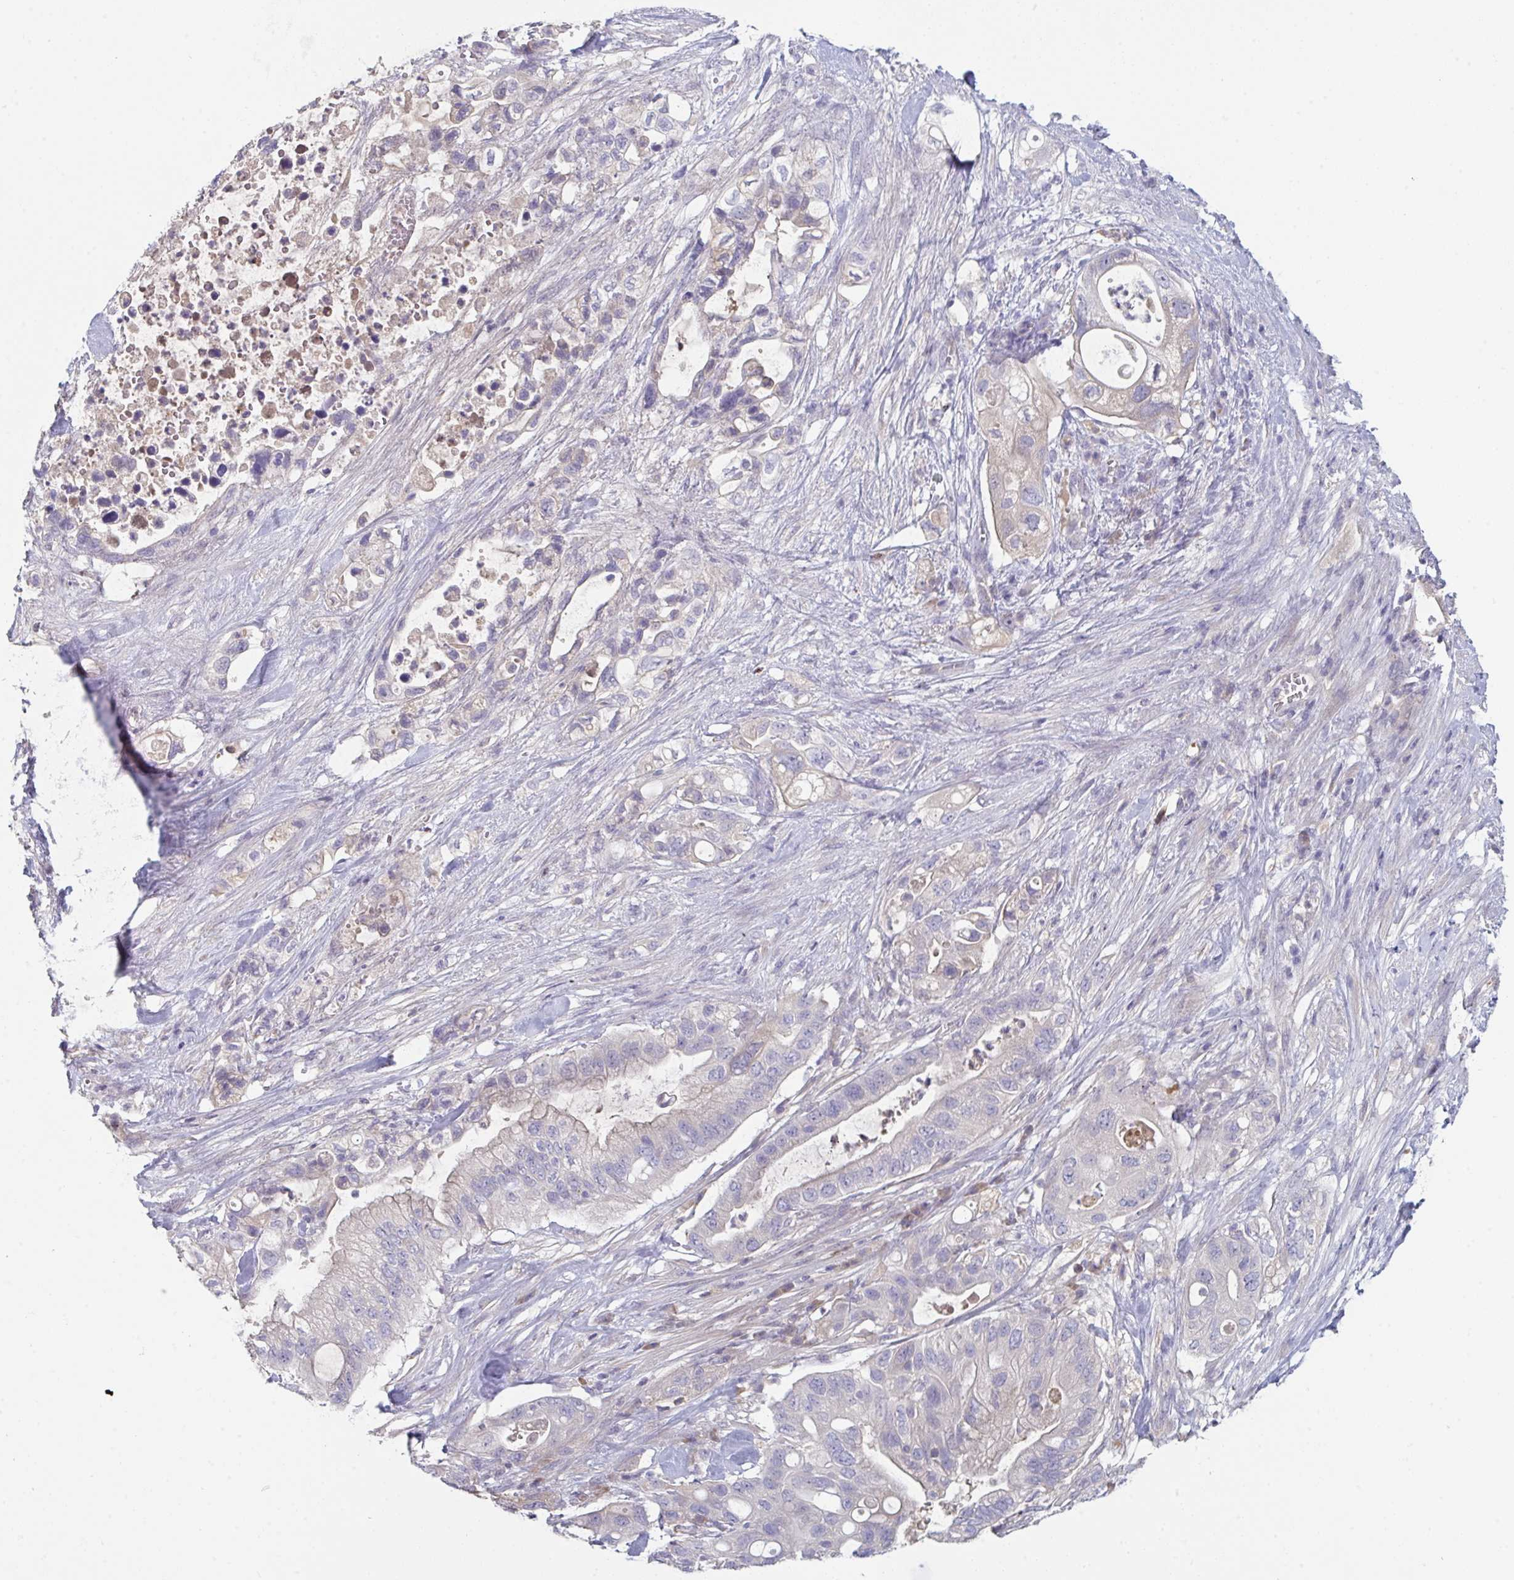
{"staining": {"intensity": "negative", "quantity": "none", "location": "none"}, "tissue": "pancreatic cancer", "cell_type": "Tumor cells", "image_type": "cancer", "snomed": [{"axis": "morphology", "description": "Adenocarcinoma, NOS"}, {"axis": "topography", "description": "Pancreas"}], "caption": "High power microscopy photomicrograph of an immunohistochemistry (IHC) image of pancreatic adenocarcinoma, revealing no significant staining in tumor cells. The staining is performed using DAB (3,3'-diaminobenzidine) brown chromogen with nuclei counter-stained in using hematoxylin.", "gene": "HGFAC", "patient": {"sex": "female", "age": 72}}